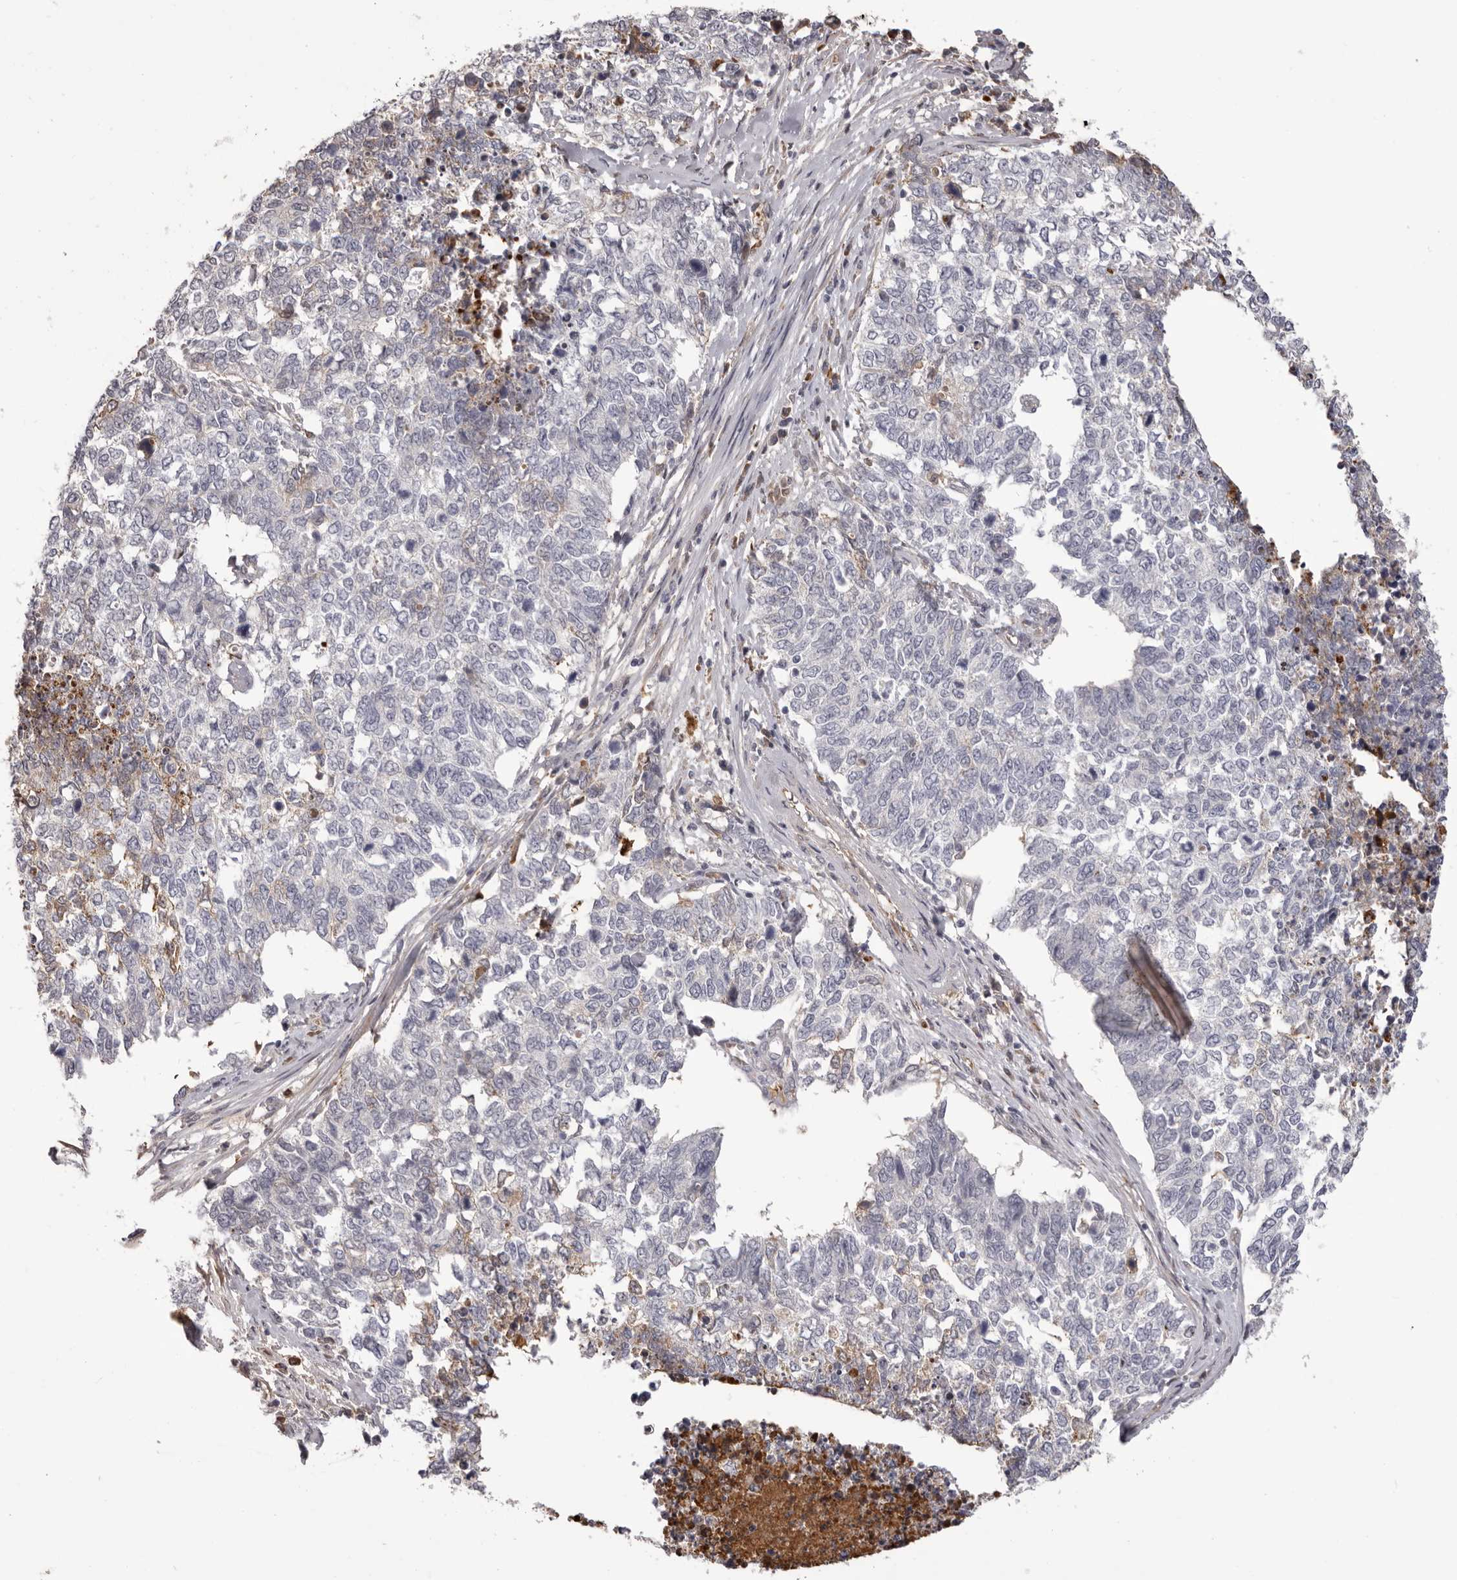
{"staining": {"intensity": "negative", "quantity": "none", "location": "none"}, "tissue": "cervical cancer", "cell_type": "Tumor cells", "image_type": "cancer", "snomed": [{"axis": "morphology", "description": "Squamous cell carcinoma, NOS"}, {"axis": "topography", "description": "Cervix"}], "caption": "Image shows no protein staining in tumor cells of squamous cell carcinoma (cervical) tissue. (Brightfield microscopy of DAB immunohistochemistry at high magnification).", "gene": "OTUD3", "patient": {"sex": "female", "age": 63}}